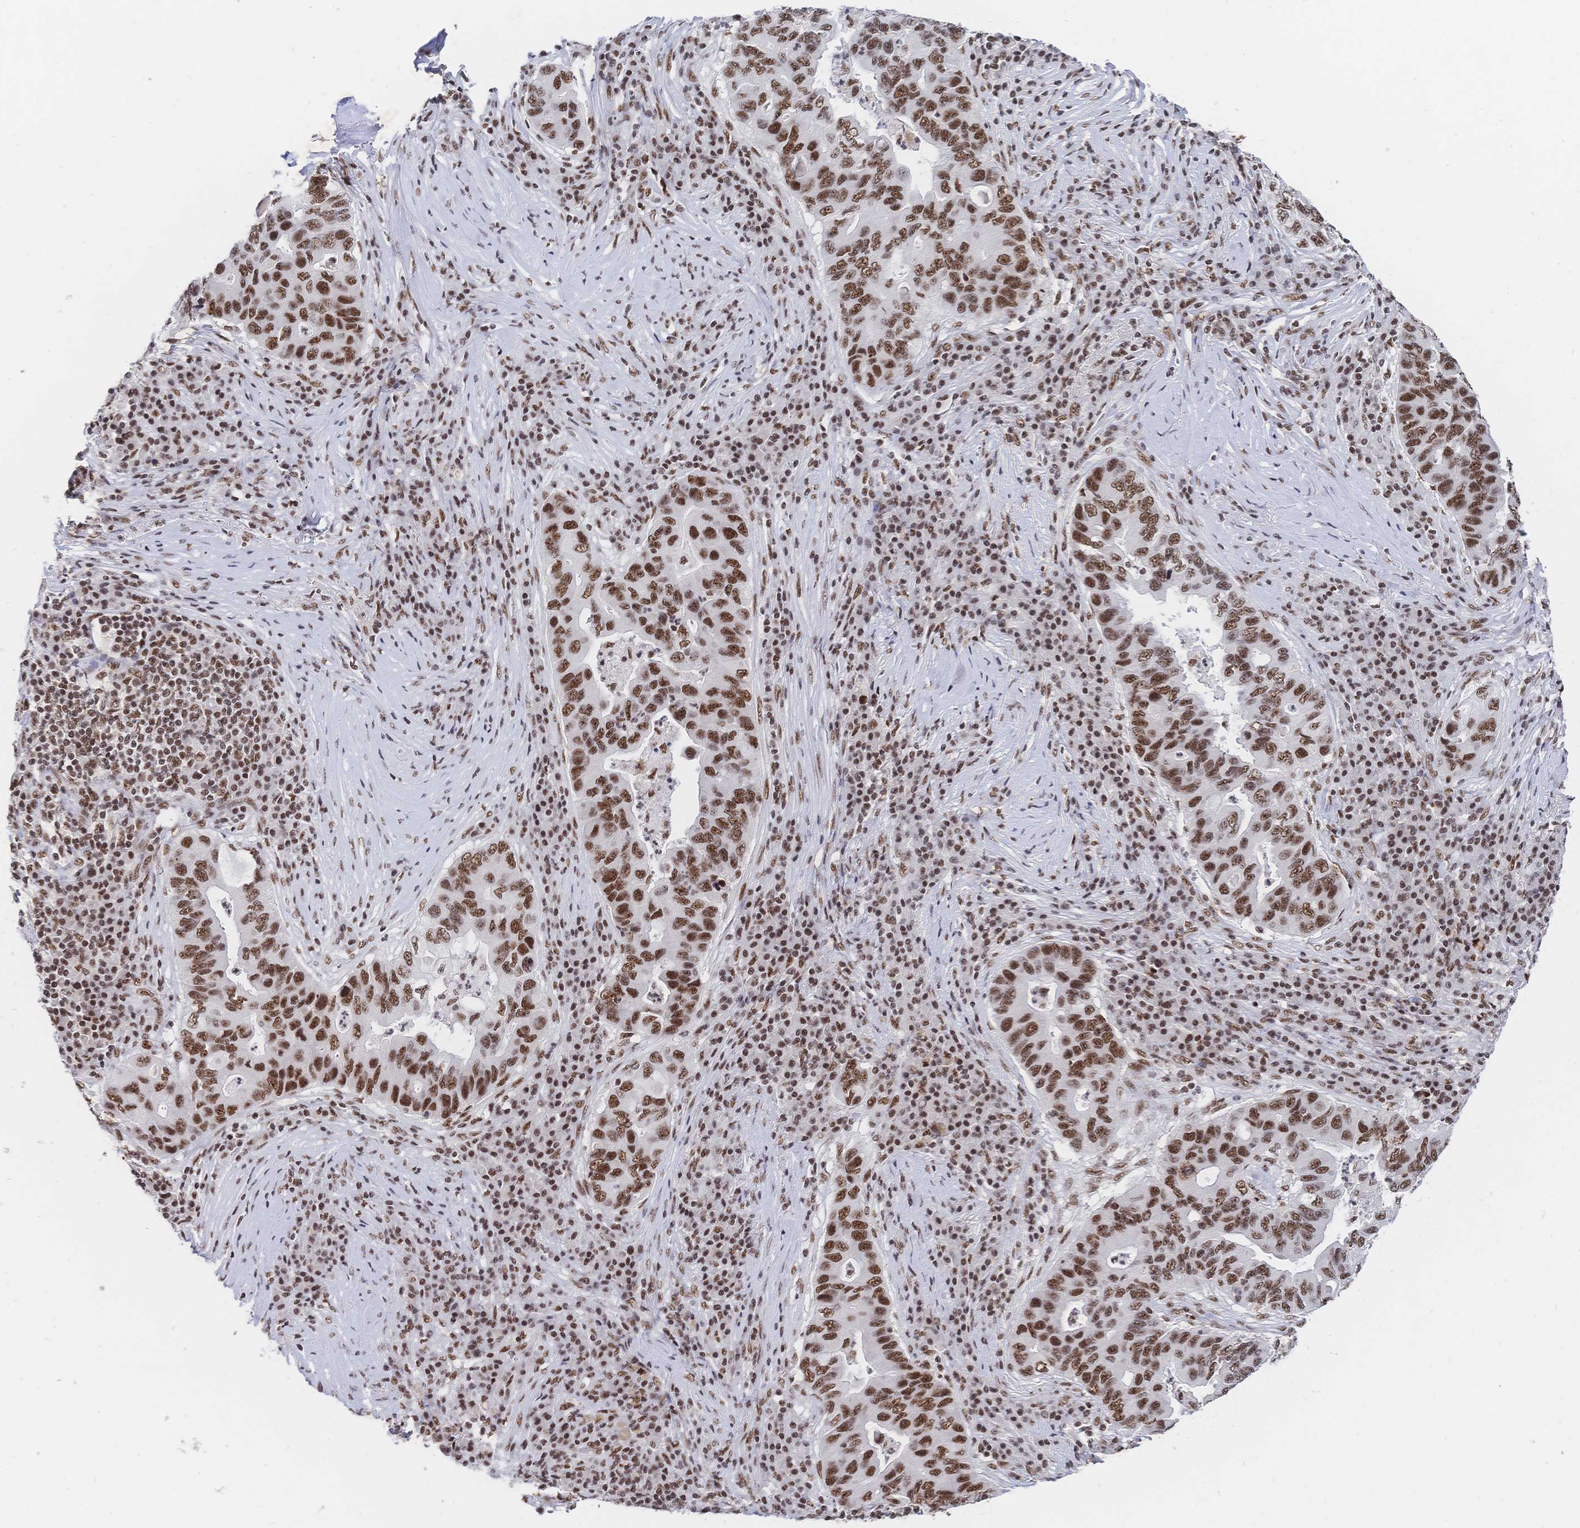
{"staining": {"intensity": "strong", "quantity": ">75%", "location": "nuclear"}, "tissue": "lung cancer", "cell_type": "Tumor cells", "image_type": "cancer", "snomed": [{"axis": "morphology", "description": "Adenocarcinoma, NOS"}, {"axis": "morphology", "description": "Adenocarcinoma, metastatic, NOS"}, {"axis": "topography", "description": "Lymph node"}, {"axis": "topography", "description": "Lung"}], "caption": "Brown immunohistochemical staining in human lung cancer shows strong nuclear staining in about >75% of tumor cells. The staining was performed using DAB, with brown indicating positive protein expression. Nuclei are stained blue with hematoxylin.", "gene": "SRSF1", "patient": {"sex": "female", "age": 54}}